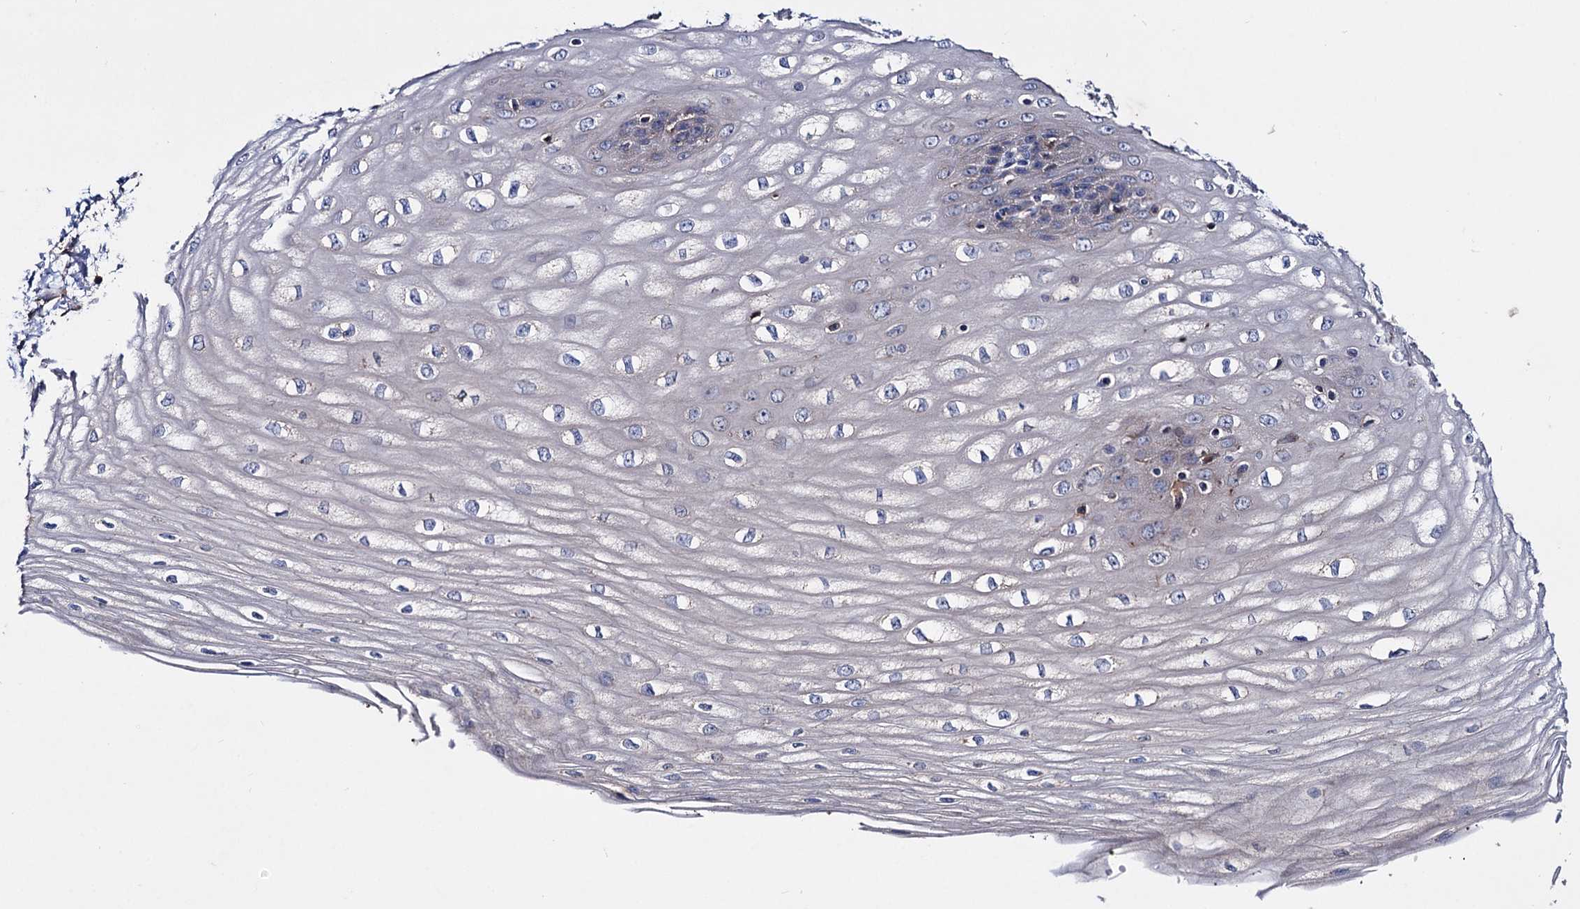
{"staining": {"intensity": "moderate", "quantity": "<25%", "location": "cytoplasmic/membranous"}, "tissue": "esophagus", "cell_type": "Squamous epithelial cells", "image_type": "normal", "snomed": [{"axis": "morphology", "description": "Normal tissue, NOS"}, {"axis": "topography", "description": "Esophagus"}], "caption": "Brown immunohistochemical staining in normal esophagus displays moderate cytoplasmic/membranous positivity in about <25% of squamous epithelial cells.", "gene": "CLPB", "patient": {"sex": "male", "age": 60}}